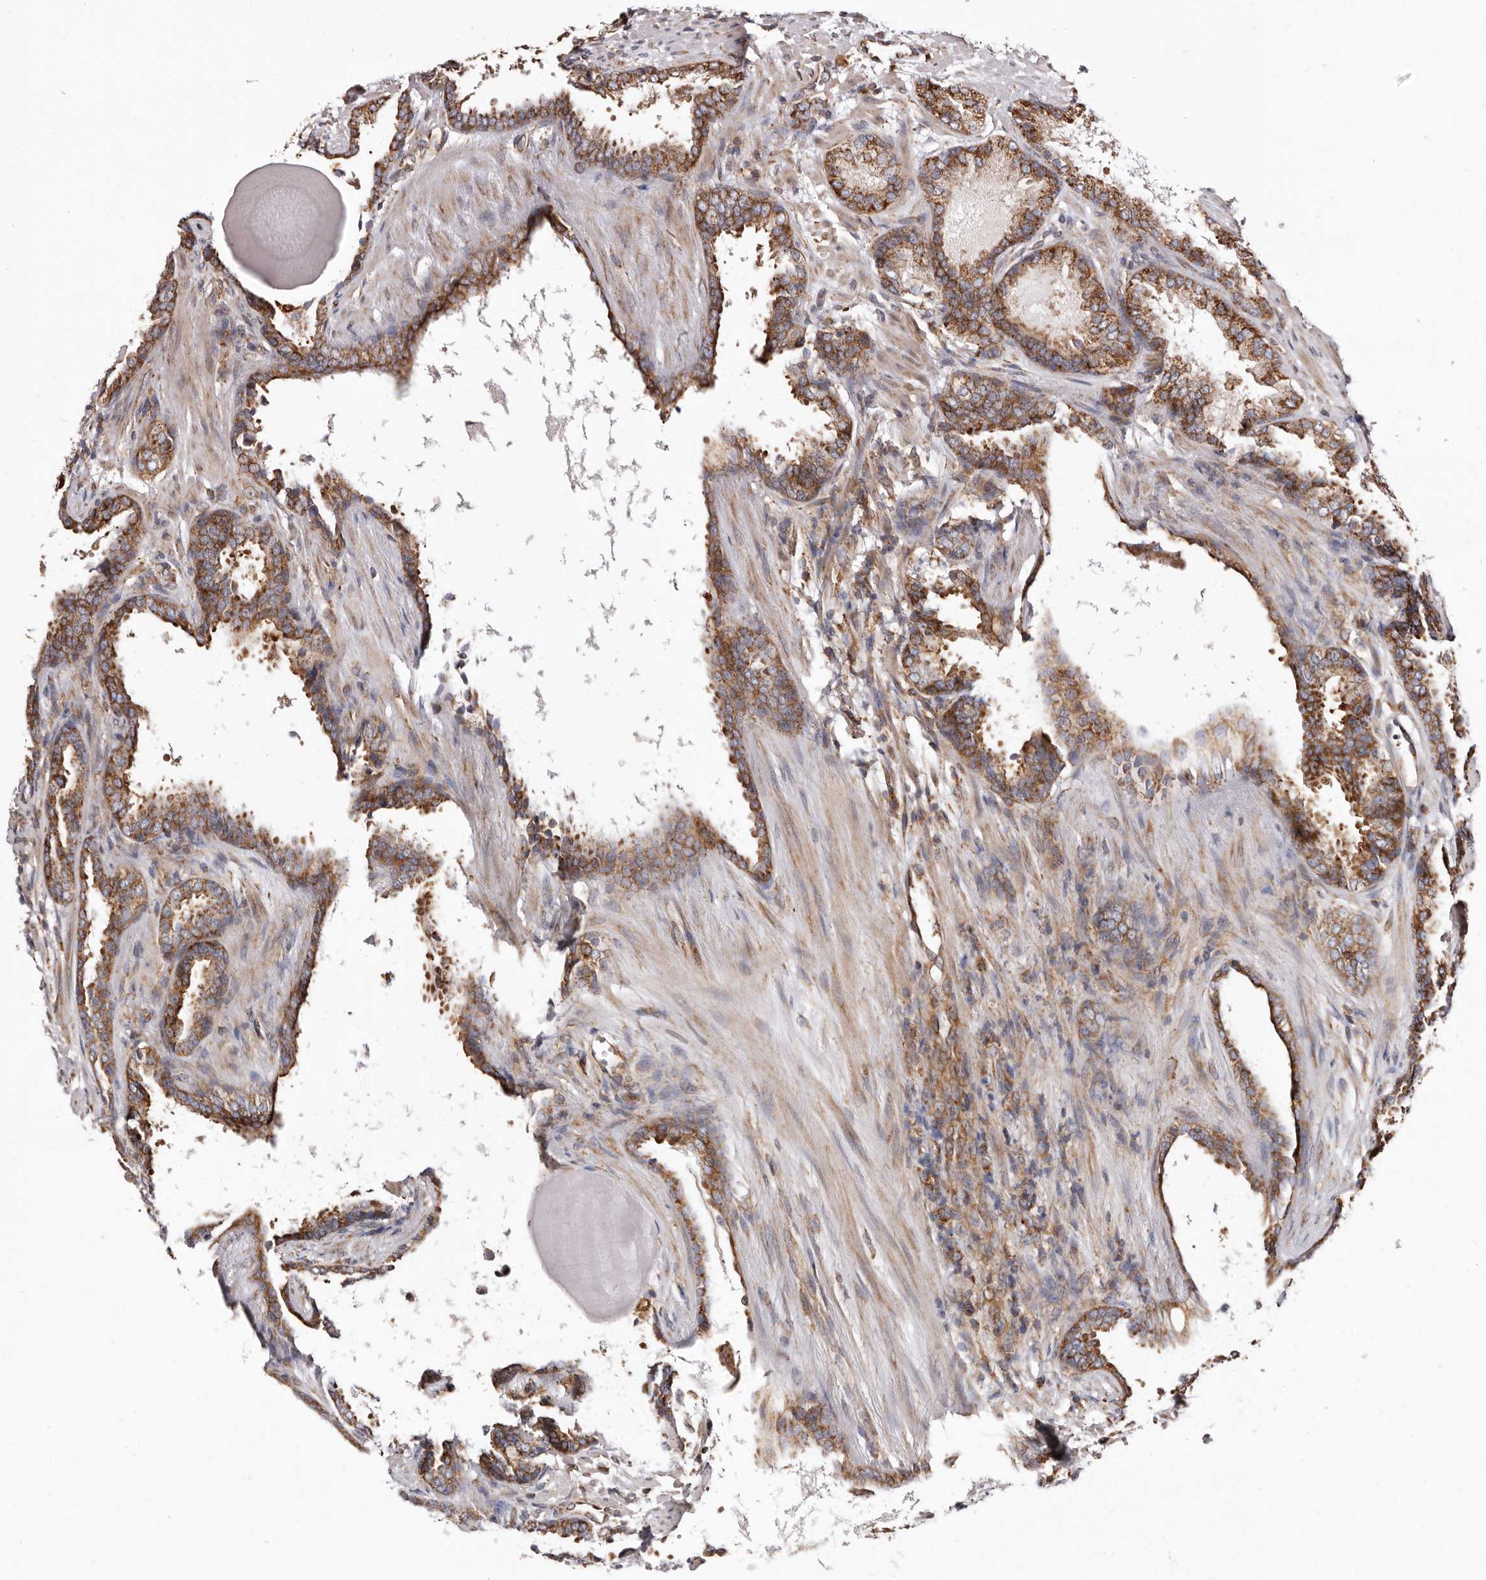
{"staining": {"intensity": "moderate", "quantity": ">75%", "location": "cytoplasmic/membranous"}, "tissue": "prostate cancer", "cell_type": "Tumor cells", "image_type": "cancer", "snomed": [{"axis": "morphology", "description": "Adenocarcinoma, High grade"}, {"axis": "topography", "description": "Prostate"}], "caption": "This photomicrograph displays immunohistochemistry (IHC) staining of prostate high-grade adenocarcinoma, with medium moderate cytoplasmic/membranous expression in approximately >75% of tumor cells.", "gene": "COQ8B", "patient": {"sex": "male", "age": 62}}